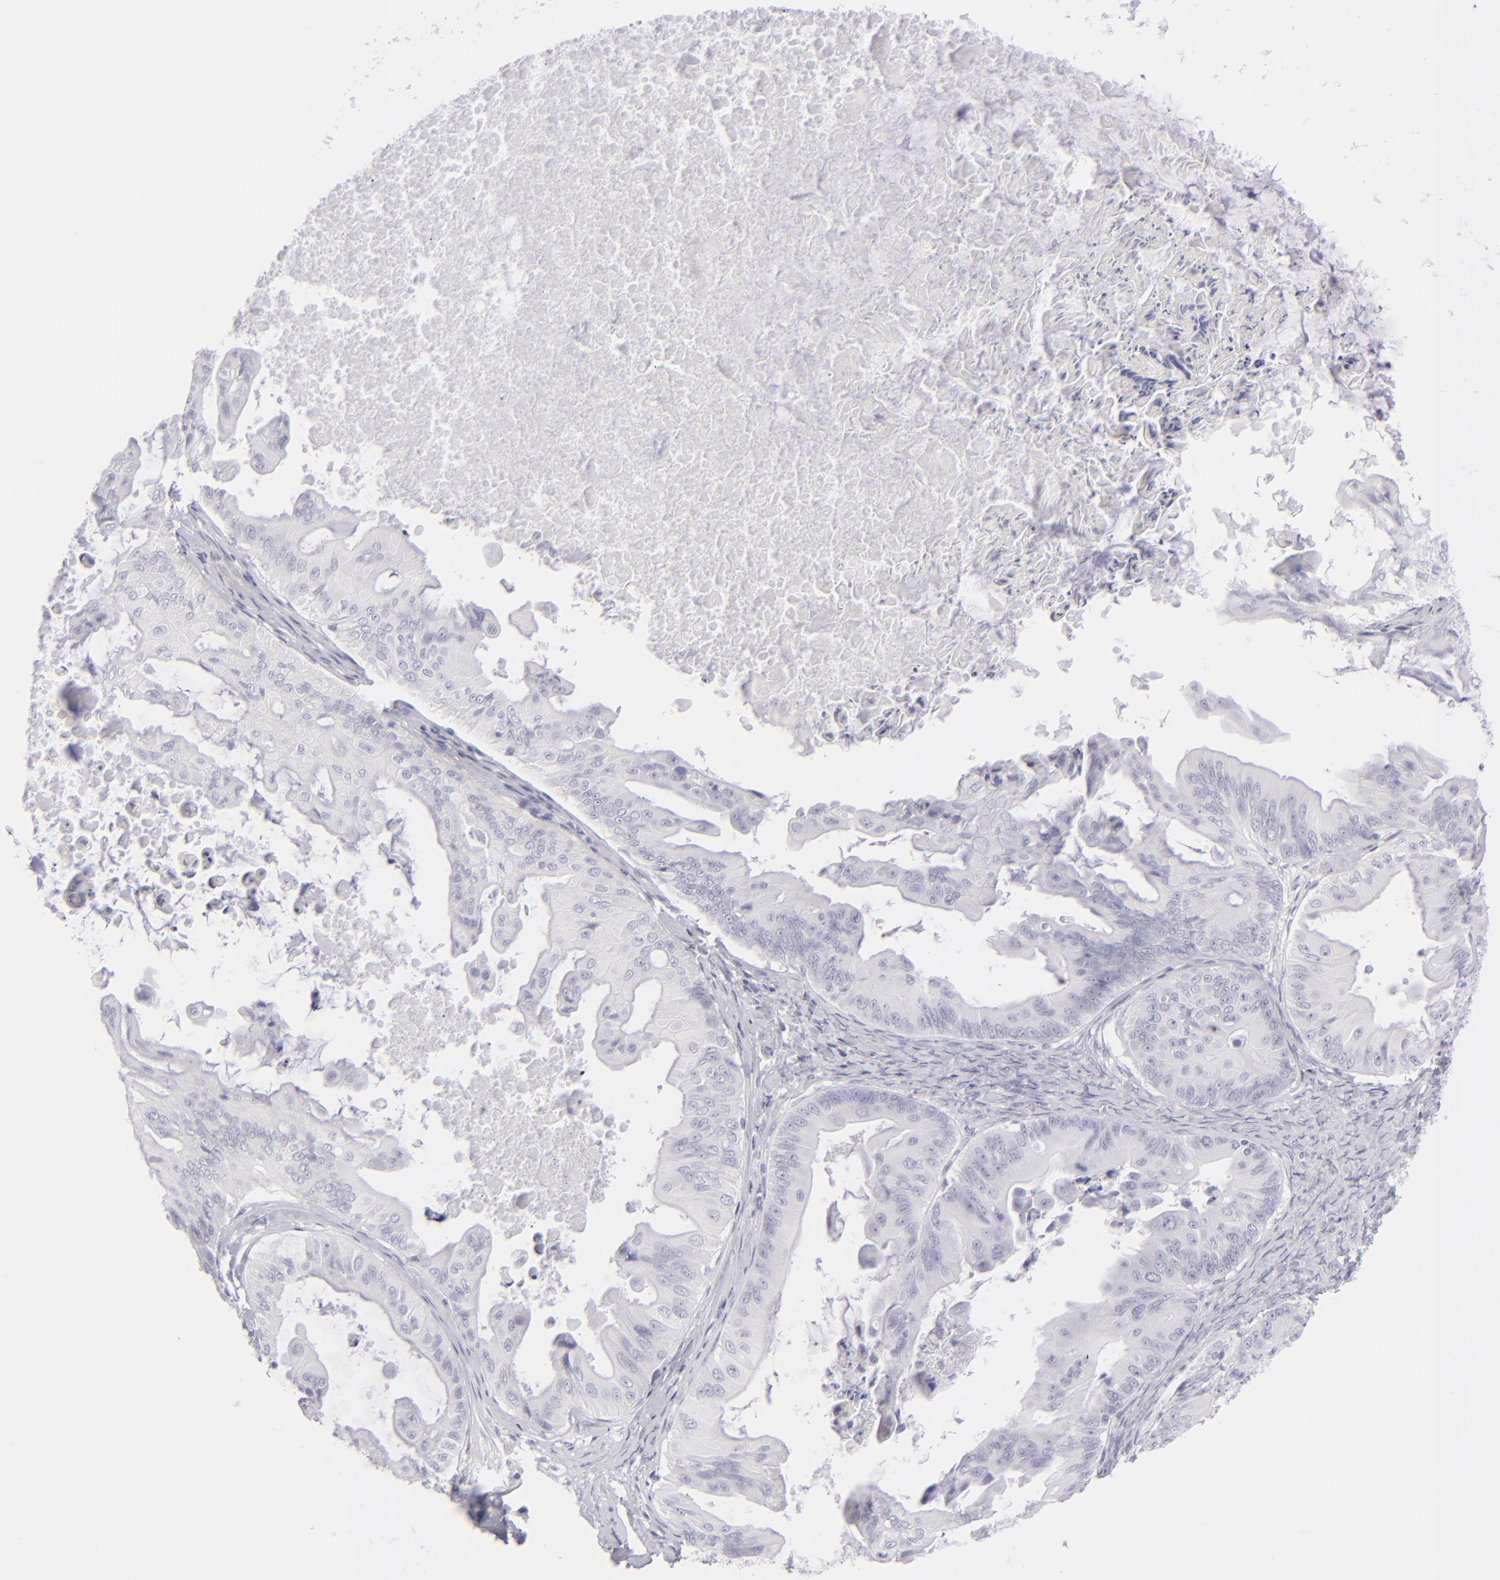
{"staining": {"intensity": "negative", "quantity": "none", "location": "none"}, "tissue": "ovarian cancer", "cell_type": "Tumor cells", "image_type": "cancer", "snomed": [{"axis": "morphology", "description": "Cystadenocarcinoma, mucinous, NOS"}, {"axis": "topography", "description": "Ovary"}], "caption": "Tumor cells show no significant expression in ovarian mucinous cystadenocarcinoma.", "gene": "FCER2", "patient": {"sex": "female", "age": 37}}